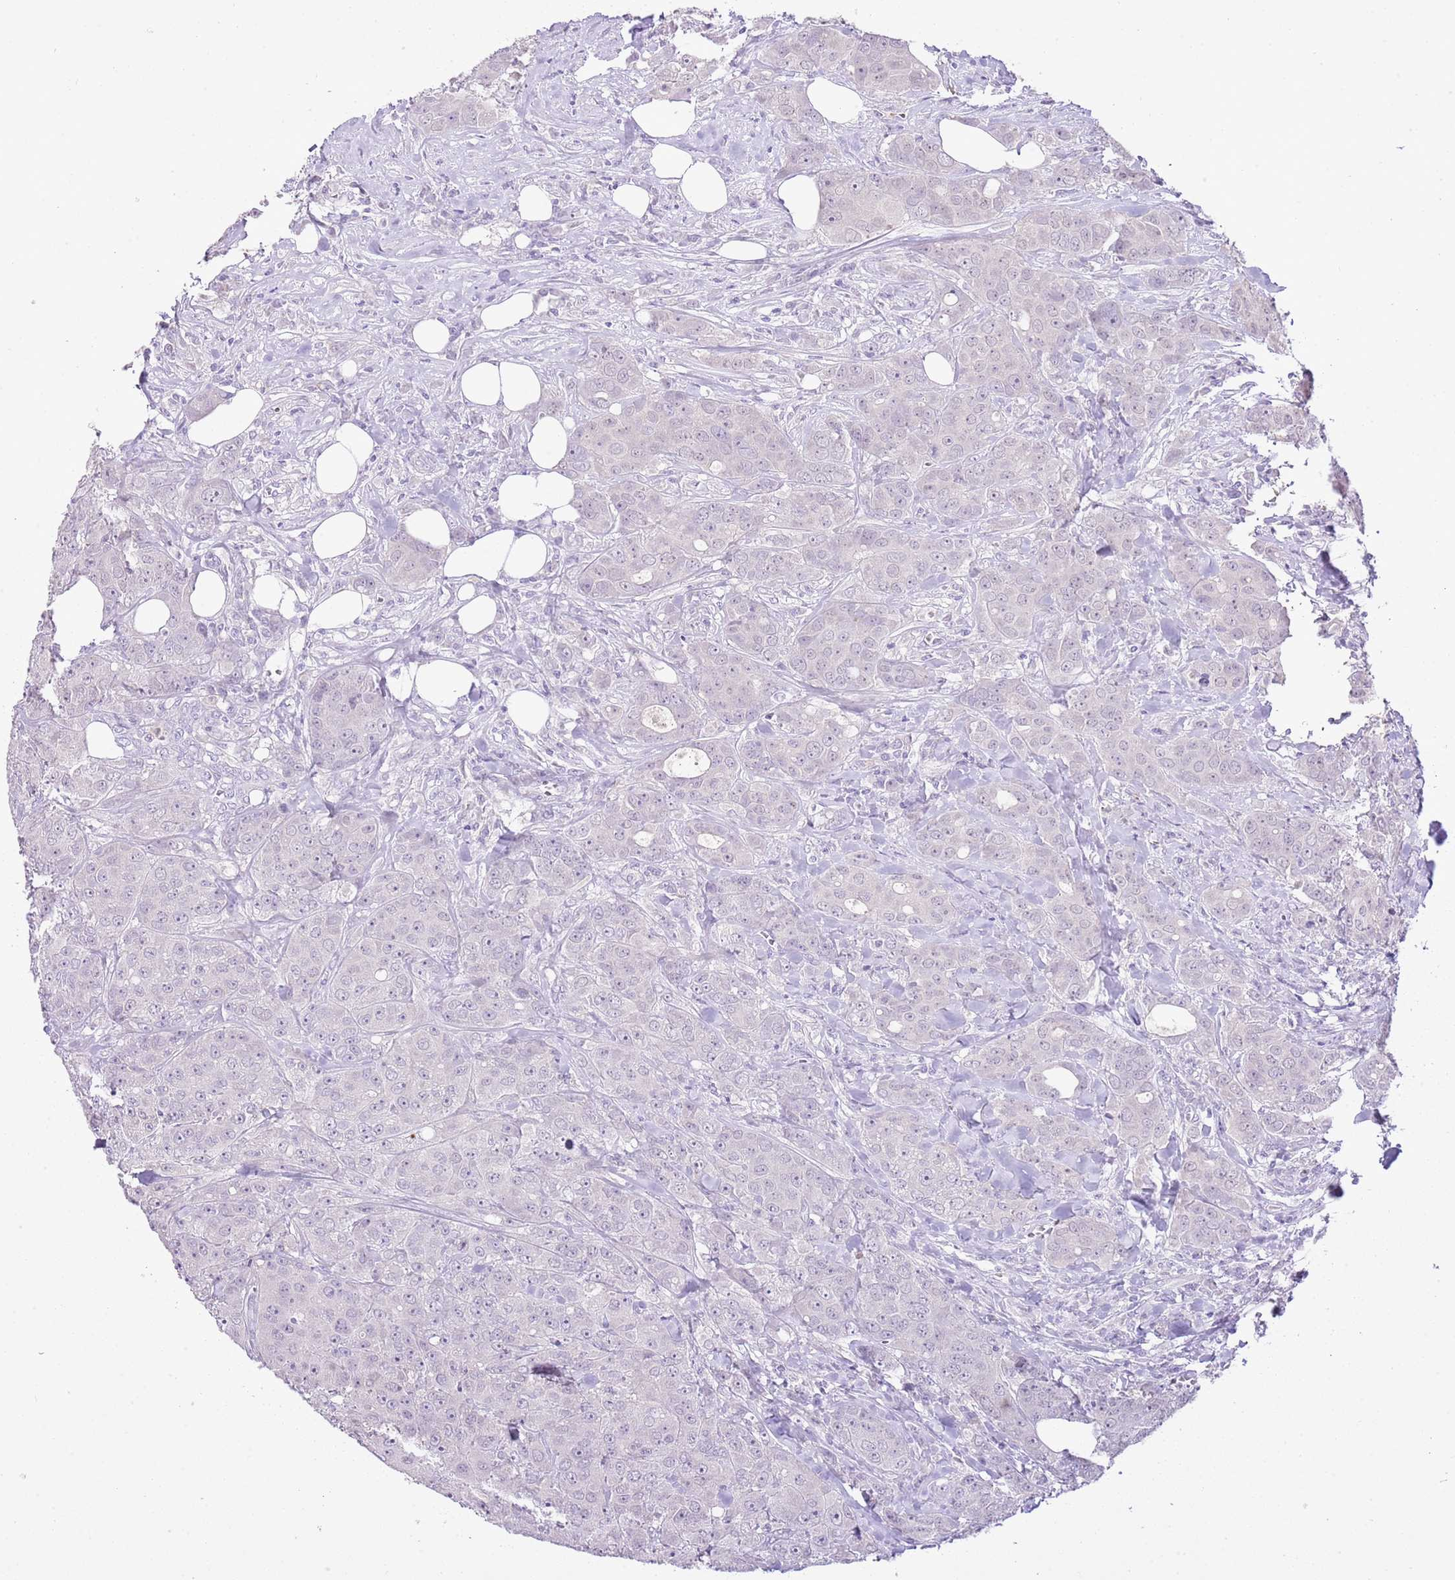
{"staining": {"intensity": "negative", "quantity": "none", "location": "none"}, "tissue": "breast cancer", "cell_type": "Tumor cells", "image_type": "cancer", "snomed": [{"axis": "morphology", "description": "Duct carcinoma"}, {"axis": "topography", "description": "Breast"}], "caption": "Immunohistochemical staining of human breast cancer (infiltrating ductal carcinoma) exhibits no significant staining in tumor cells.", "gene": "XPO7", "patient": {"sex": "female", "age": 43}}